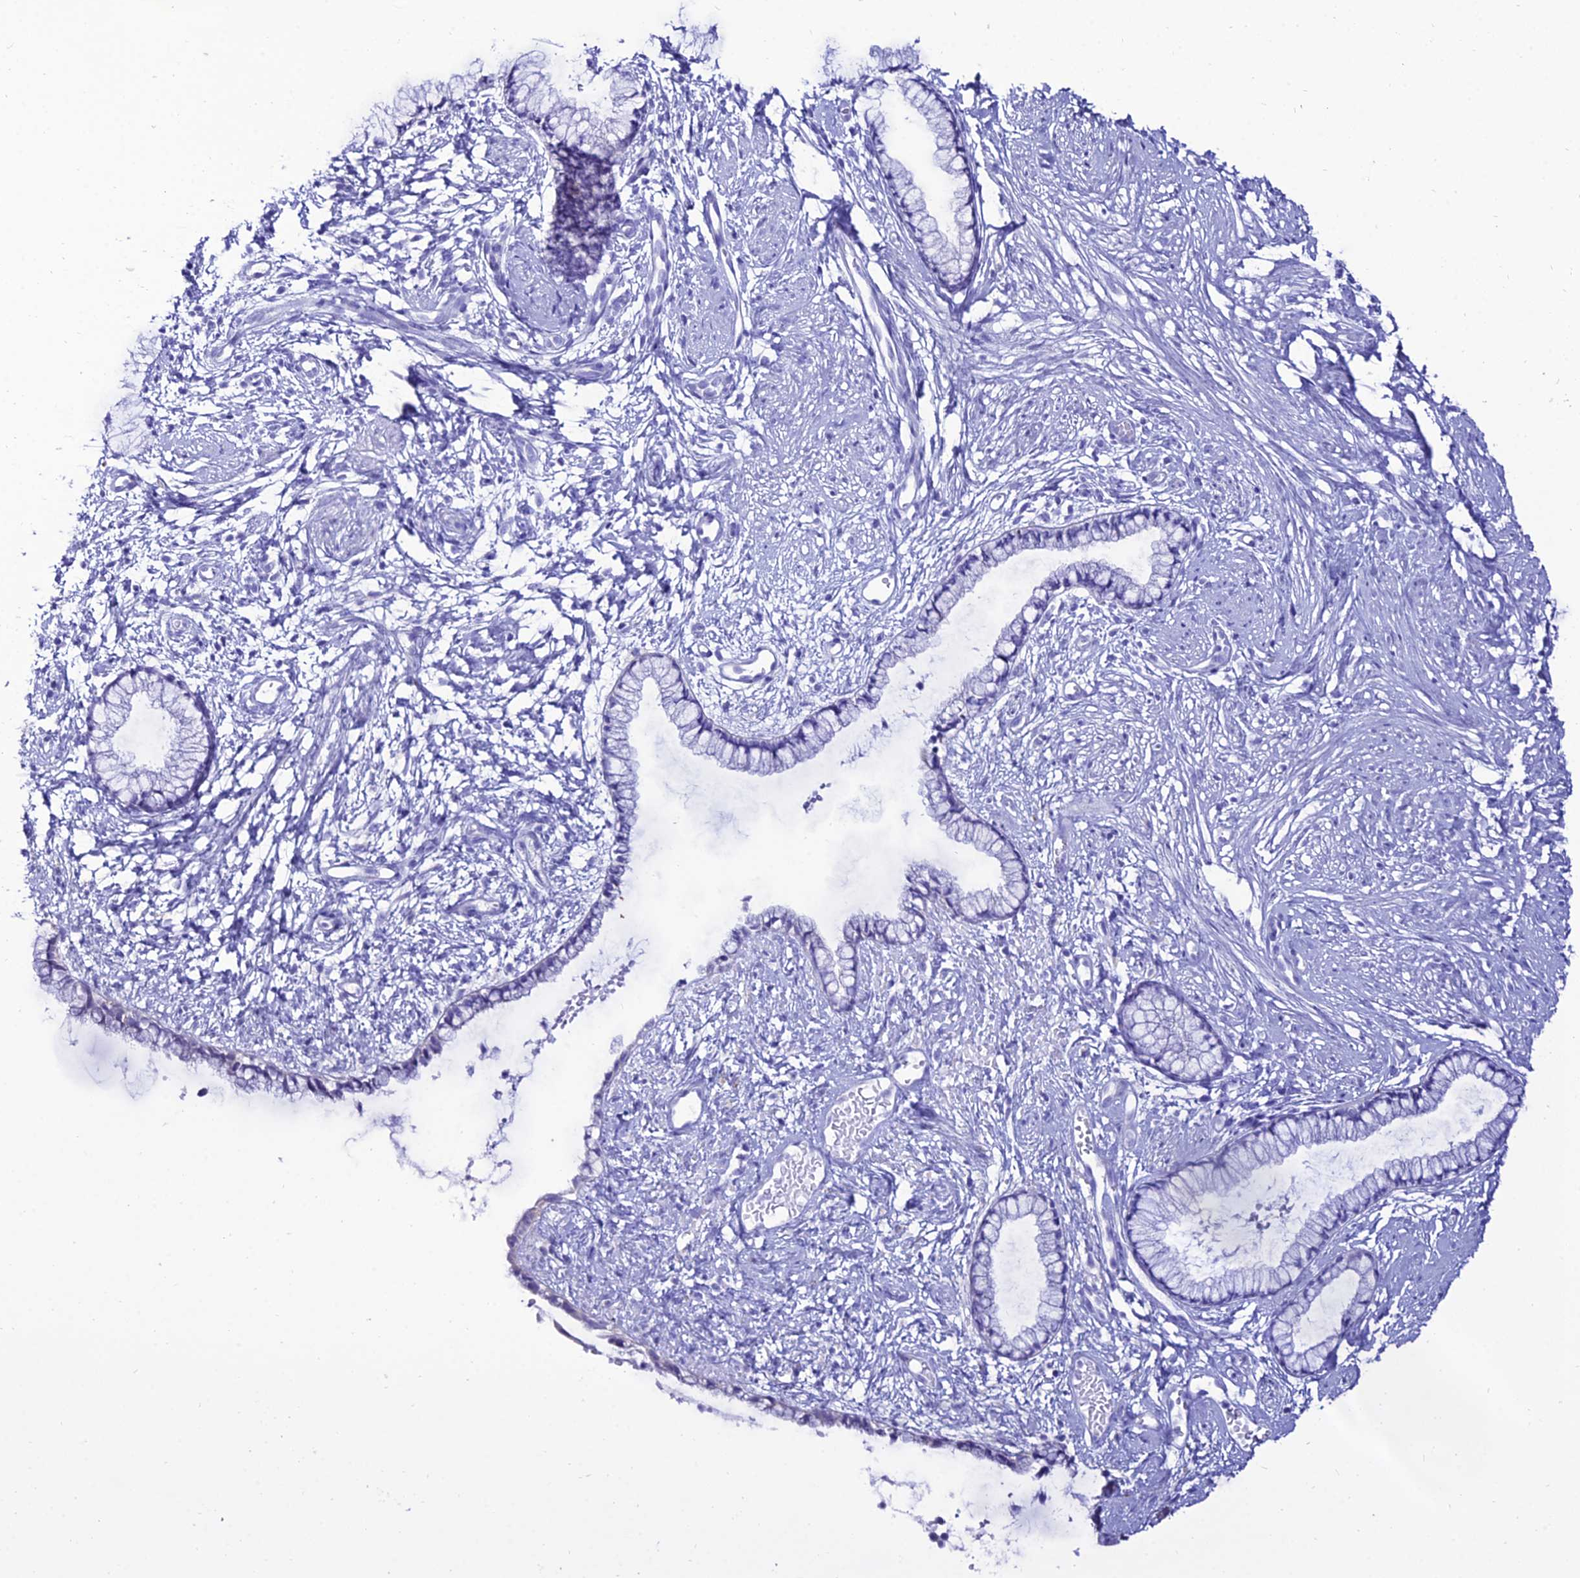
{"staining": {"intensity": "negative", "quantity": "none", "location": "none"}, "tissue": "cervix", "cell_type": "Glandular cells", "image_type": "normal", "snomed": [{"axis": "morphology", "description": "Normal tissue, NOS"}, {"axis": "topography", "description": "Cervix"}], "caption": "High power microscopy image of an IHC micrograph of benign cervix, revealing no significant expression in glandular cells.", "gene": "OR4D5", "patient": {"sex": "female", "age": 57}}